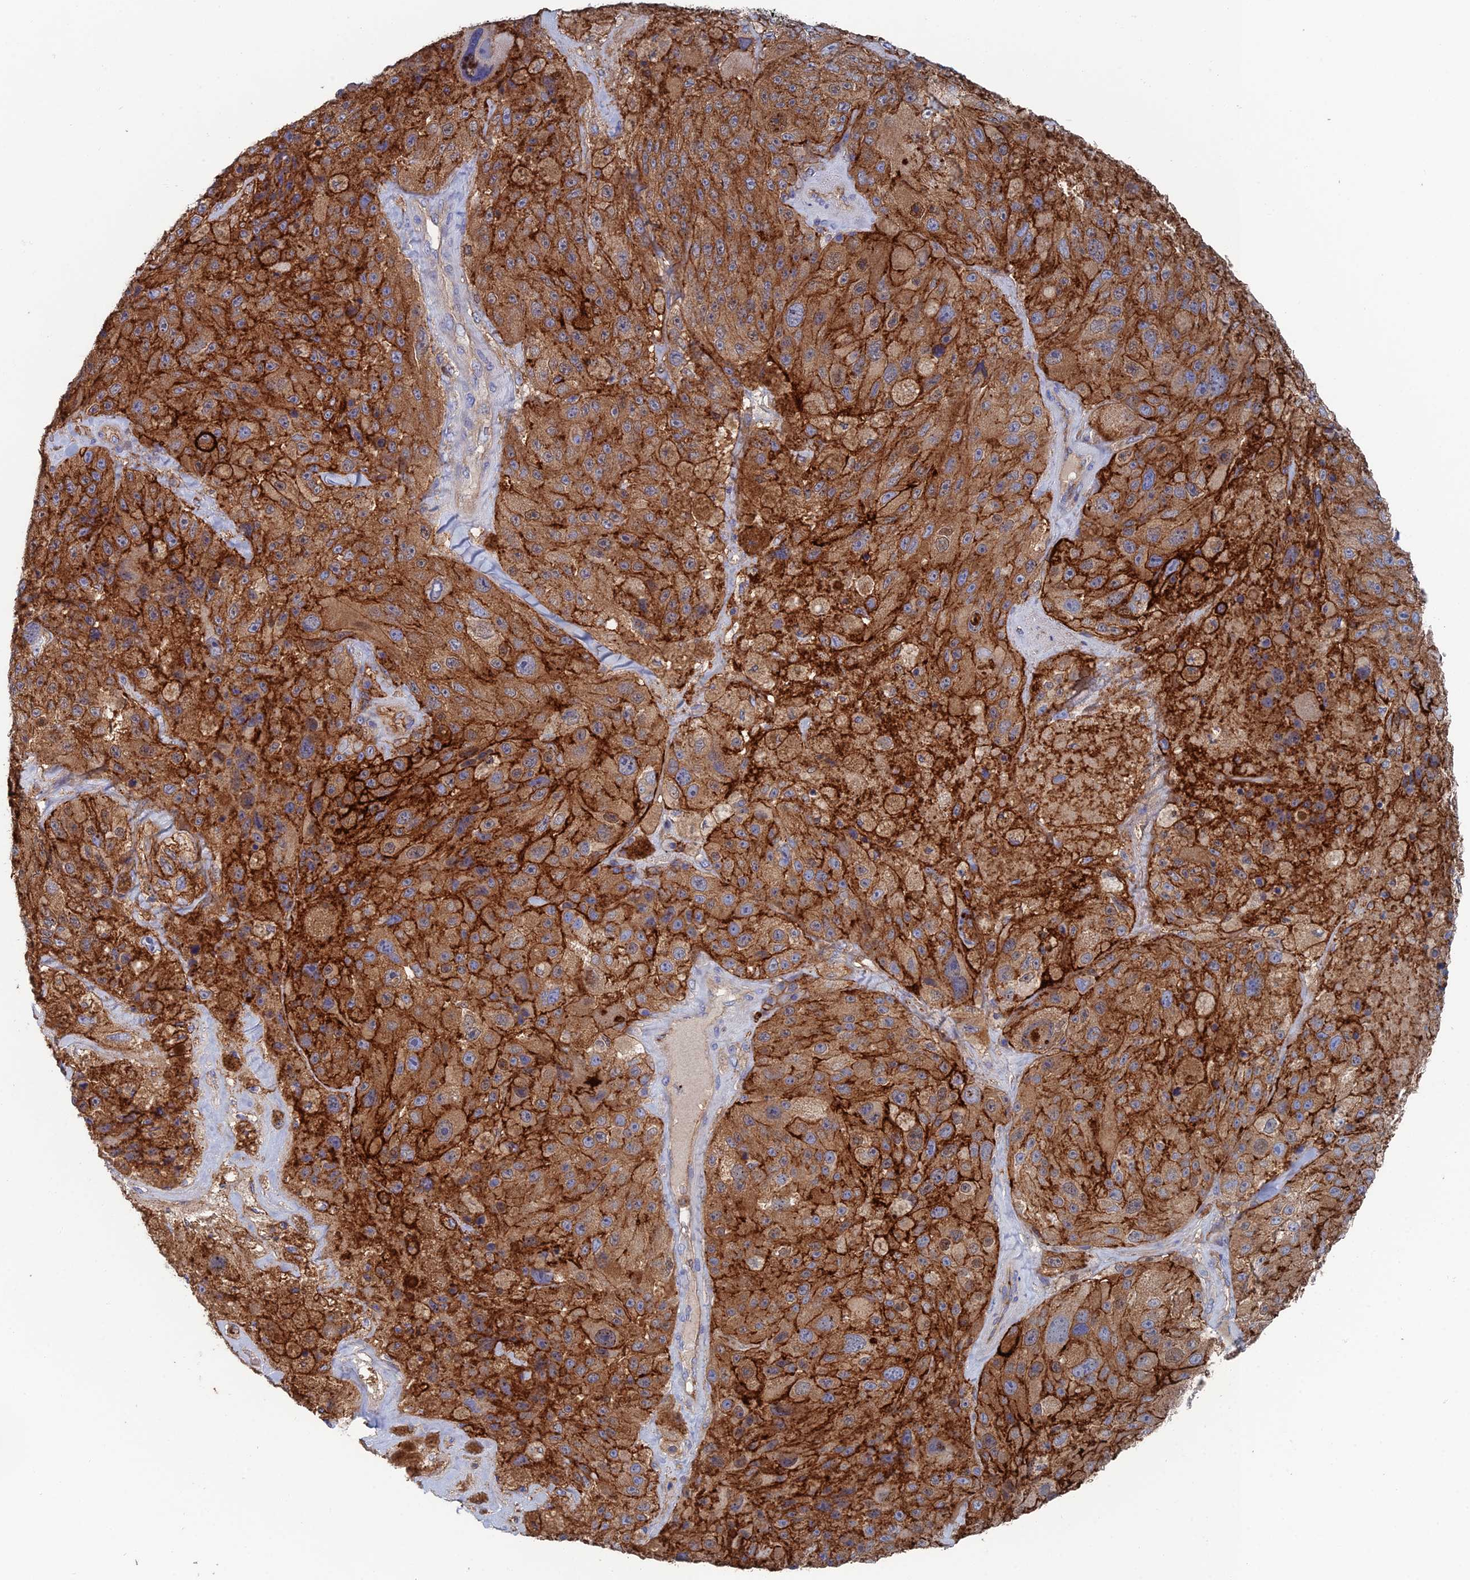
{"staining": {"intensity": "strong", "quantity": ">75%", "location": "cytoplasmic/membranous"}, "tissue": "melanoma", "cell_type": "Tumor cells", "image_type": "cancer", "snomed": [{"axis": "morphology", "description": "Malignant melanoma, Metastatic site"}, {"axis": "topography", "description": "Lymph node"}], "caption": "Immunohistochemistry (IHC) histopathology image of neoplastic tissue: human malignant melanoma (metastatic site) stained using immunohistochemistry (IHC) shows high levels of strong protein expression localized specifically in the cytoplasmic/membranous of tumor cells, appearing as a cytoplasmic/membranous brown color.", "gene": "SNX11", "patient": {"sex": "male", "age": 62}}